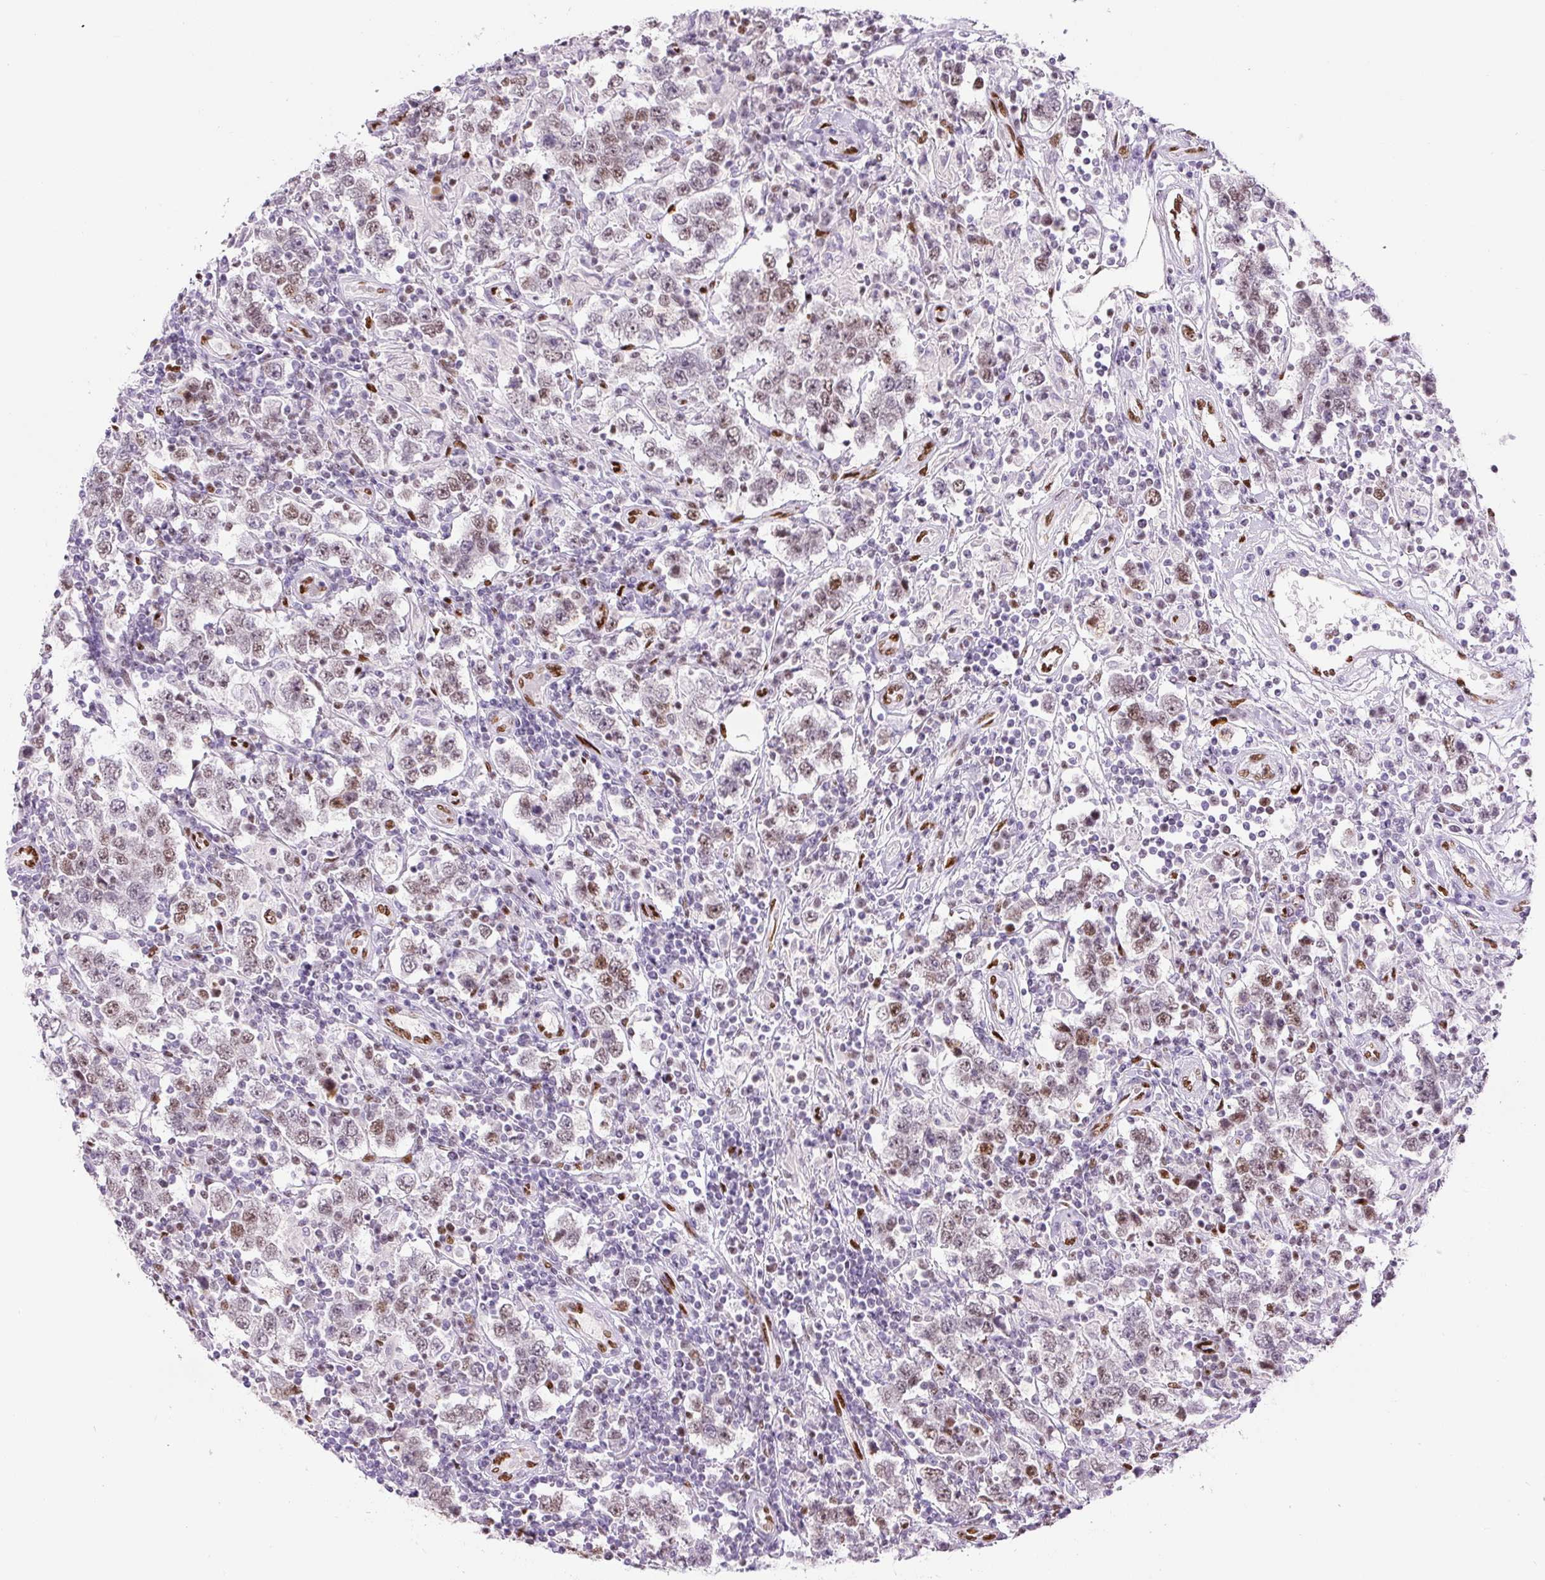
{"staining": {"intensity": "moderate", "quantity": "25%-75%", "location": "nuclear"}, "tissue": "testis cancer", "cell_type": "Tumor cells", "image_type": "cancer", "snomed": [{"axis": "morphology", "description": "Normal tissue, NOS"}, {"axis": "morphology", "description": "Urothelial carcinoma, High grade"}, {"axis": "morphology", "description": "Seminoma, NOS"}, {"axis": "morphology", "description": "Carcinoma, Embryonal, NOS"}, {"axis": "topography", "description": "Urinary bladder"}, {"axis": "topography", "description": "Testis"}], "caption": "High-power microscopy captured an immunohistochemistry (IHC) image of testis cancer, revealing moderate nuclear staining in about 25%-75% of tumor cells.", "gene": "ZEB1", "patient": {"sex": "male", "age": 41}}